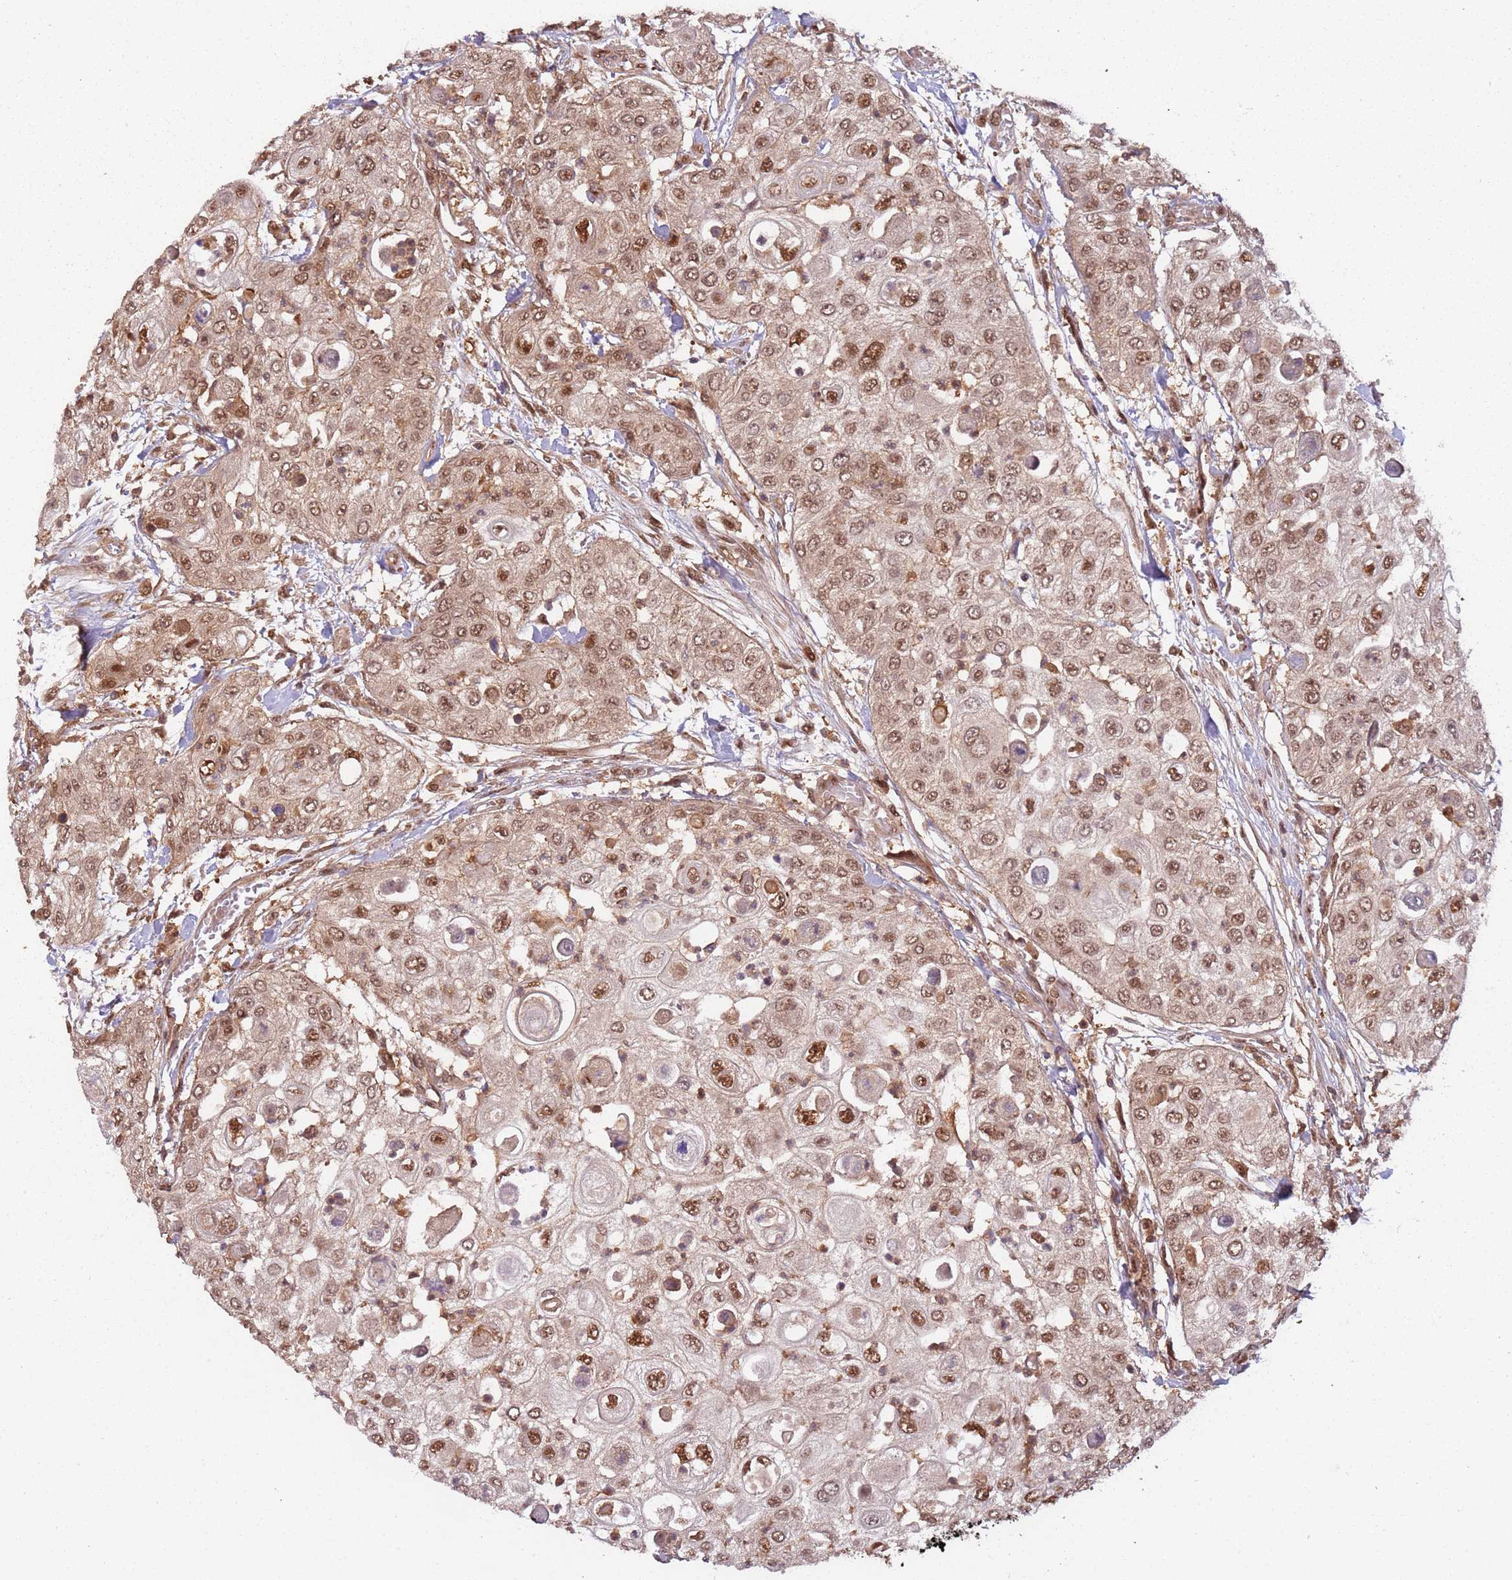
{"staining": {"intensity": "moderate", "quantity": ">75%", "location": "nuclear"}, "tissue": "urothelial cancer", "cell_type": "Tumor cells", "image_type": "cancer", "snomed": [{"axis": "morphology", "description": "Urothelial carcinoma, High grade"}, {"axis": "topography", "description": "Urinary bladder"}], "caption": "Immunohistochemical staining of human urothelial cancer exhibits moderate nuclear protein positivity in approximately >75% of tumor cells.", "gene": "PGLS", "patient": {"sex": "female", "age": 79}}